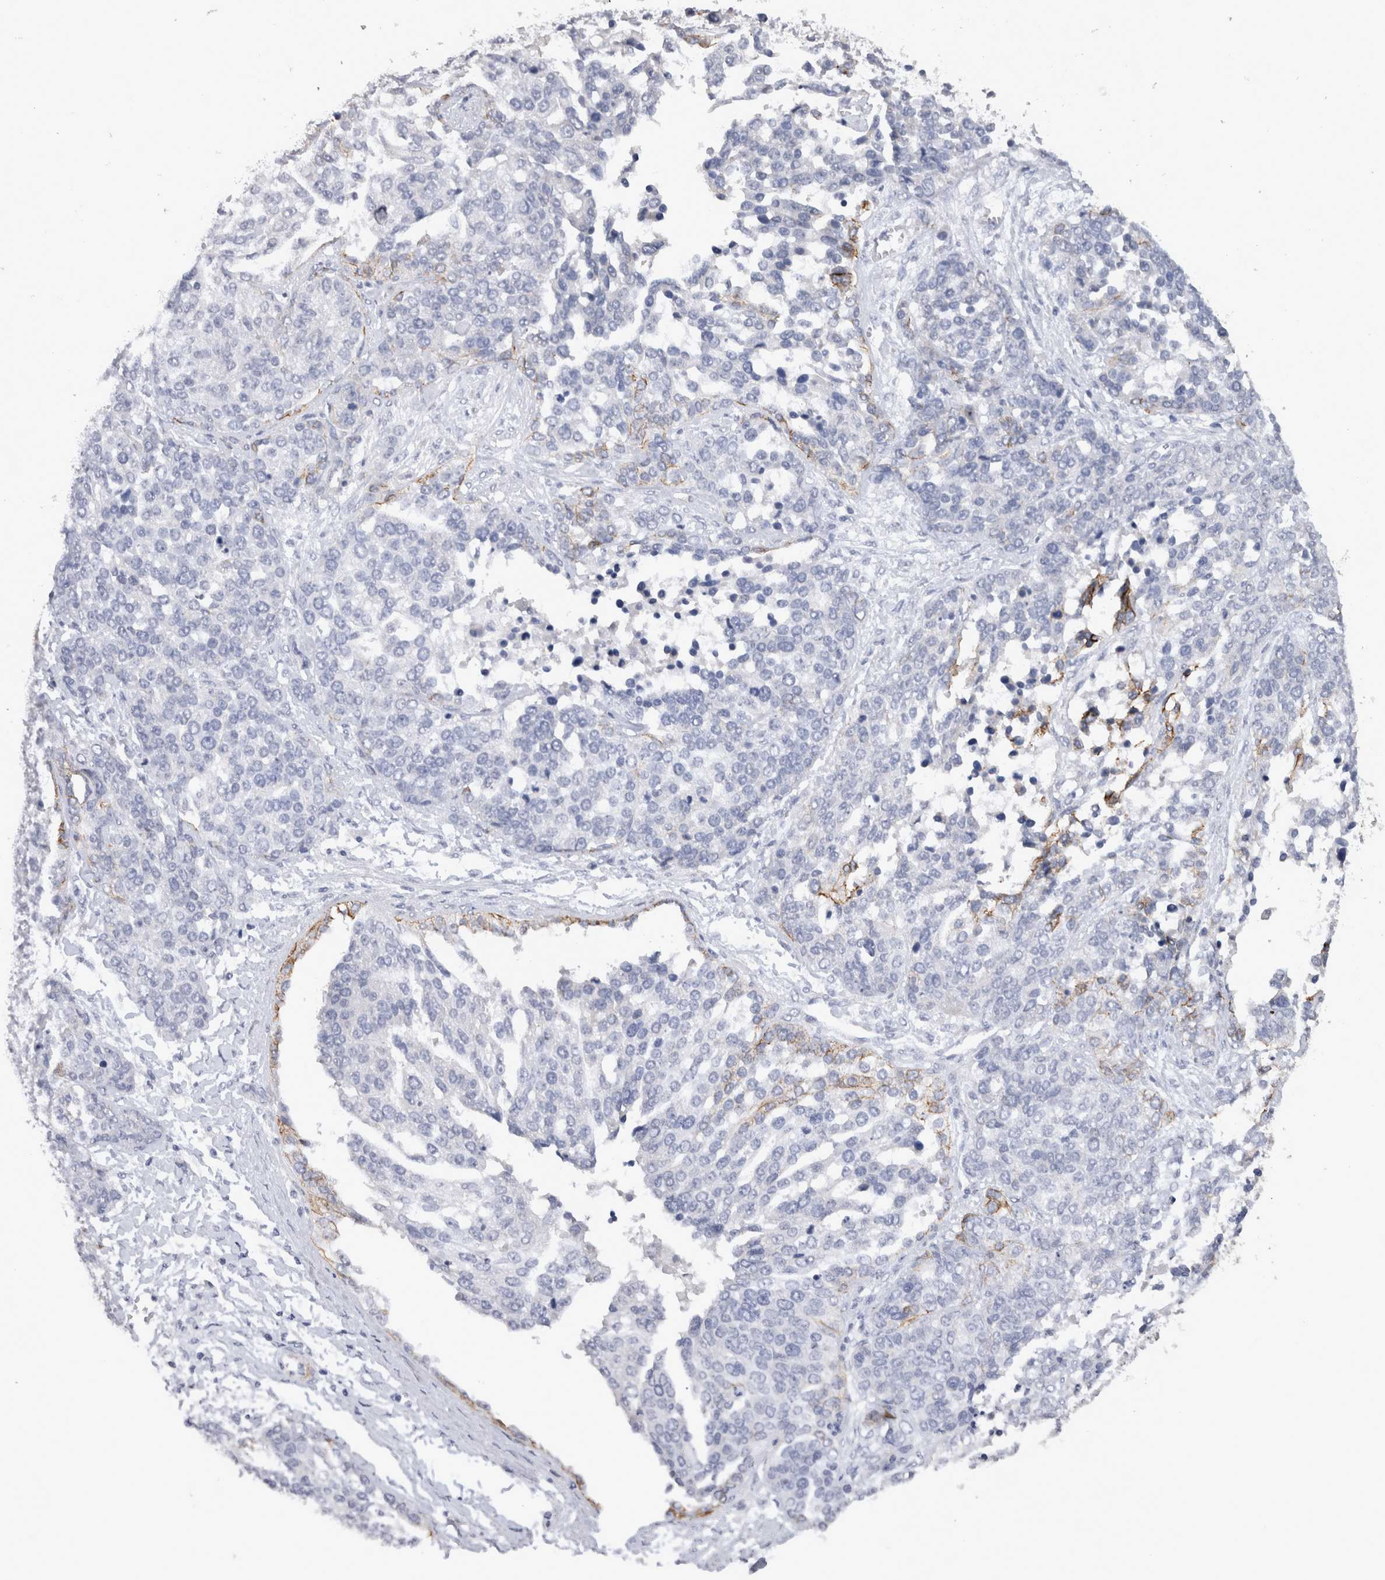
{"staining": {"intensity": "weak", "quantity": "<25%", "location": "cytoplasmic/membranous"}, "tissue": "ovarian cancer", "cell_type": "Tumor cells", "image_type": "cancer", "snomed": [{"axis": "morphology", "description": "Cystadenocarcinoma, serous, NOS"}, {"axis": "topography", "description": "Ovary"}], "caption": "Human ovarian cancer stained for a protein using immunohistochemistry reveals no positivity in tumor cells.", "gene": "CDH6", "patient": {"sex": "female", "age": 44}}